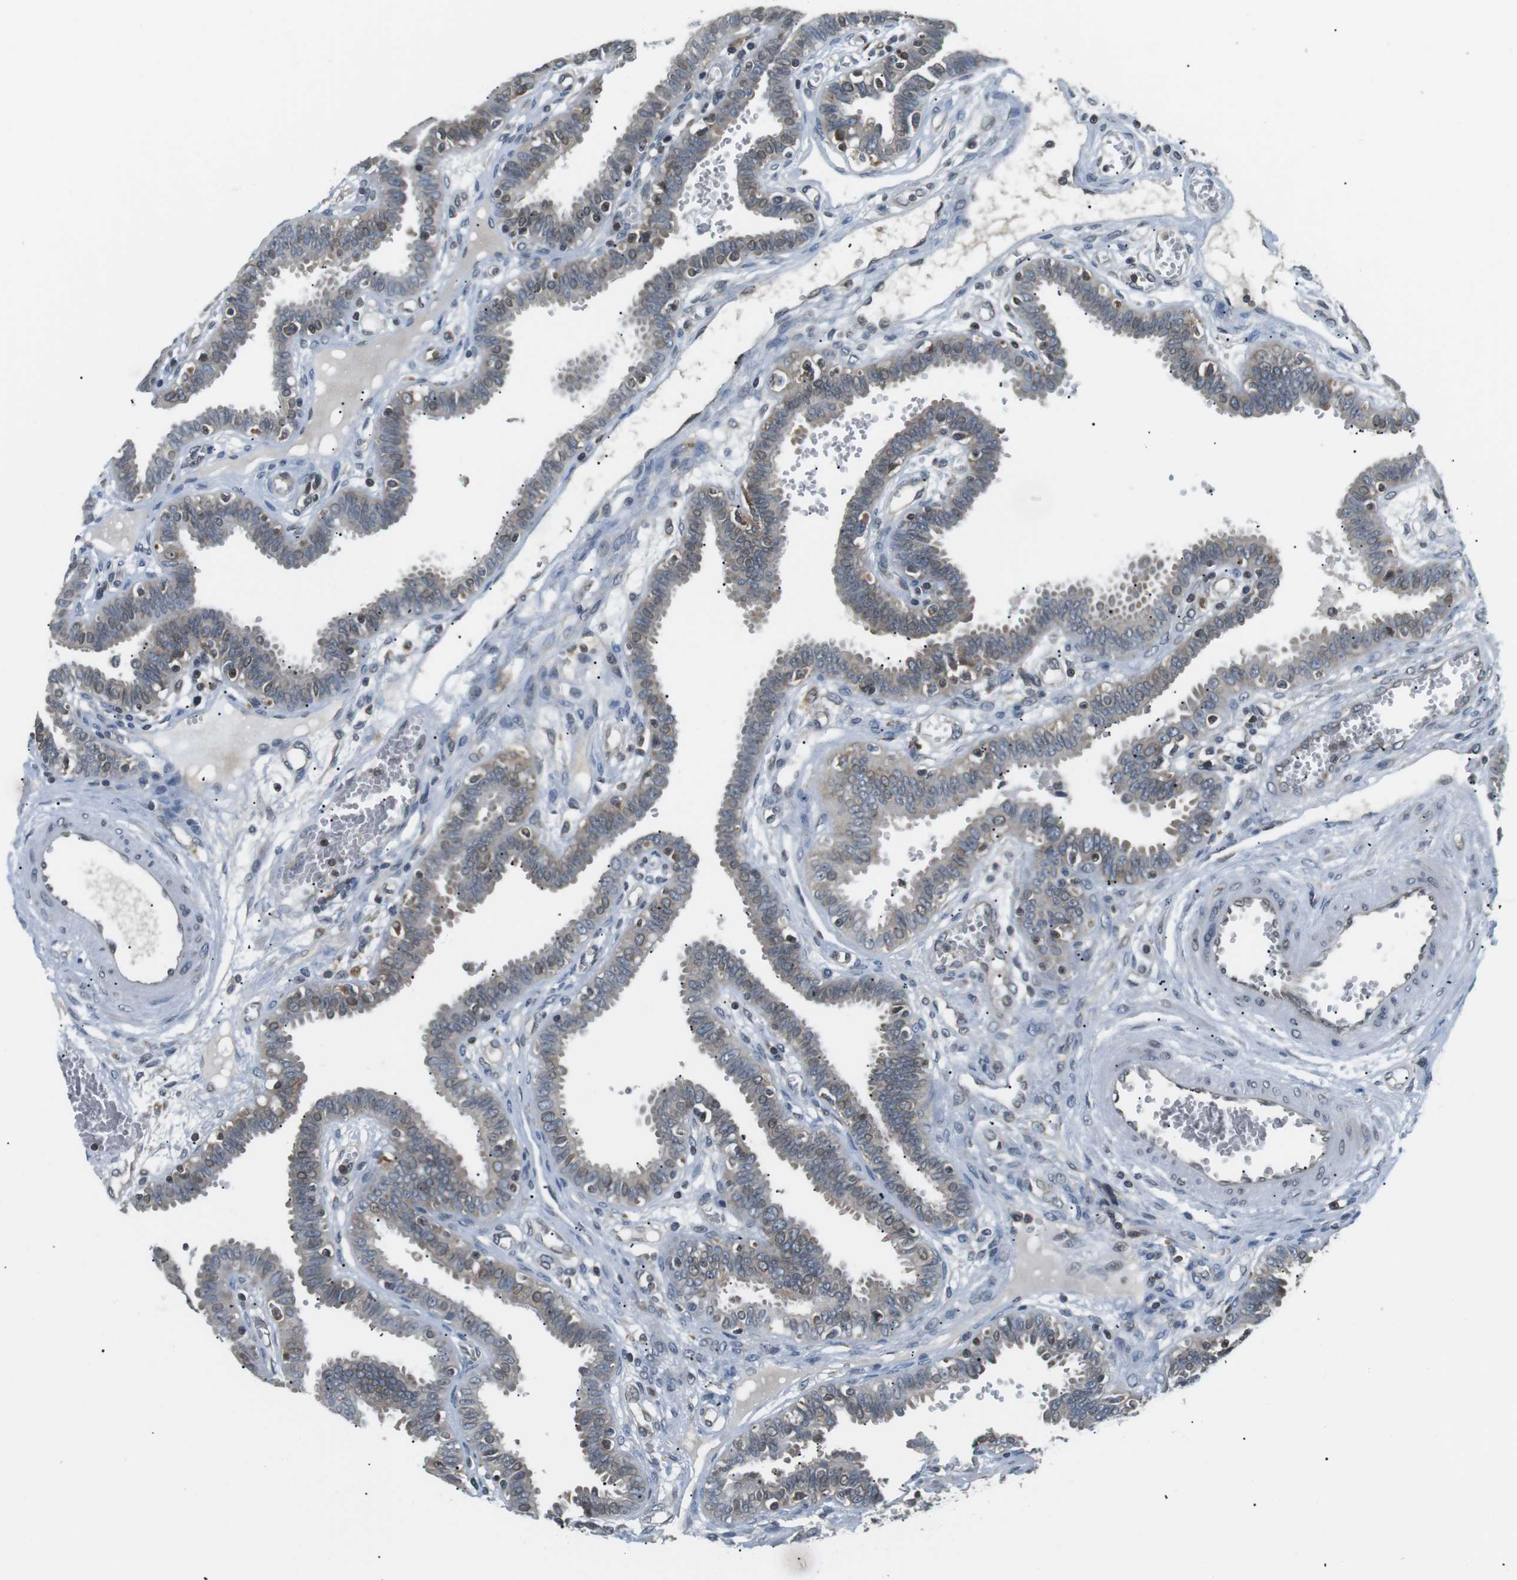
{"staining": {"intensity": "moderate", "quantity": "25%-75%", "location": "cytoplasmic/membranous,nuclear"}, "tissue": "fallopian tube", "cell_type": "Glandular cells", "image_type": "normal", "snomed": [{"axis": "morphology", "description": "Normal tissue, NOS"}, {"axis": "topography", "description": "Fallopian tube"}], "caption": "Fallopian tube was stained to show a protein in brown. There is medium levels of moderate cytoplasmic/membranous,nuclear expression in approximately 25%-75% of glandular cells. Immunohistochemistry stains the protein of interest in brown and the nuclei are stained blue.", "gene": "TMX4", "patient": {"sex": "female", "age": 32}}